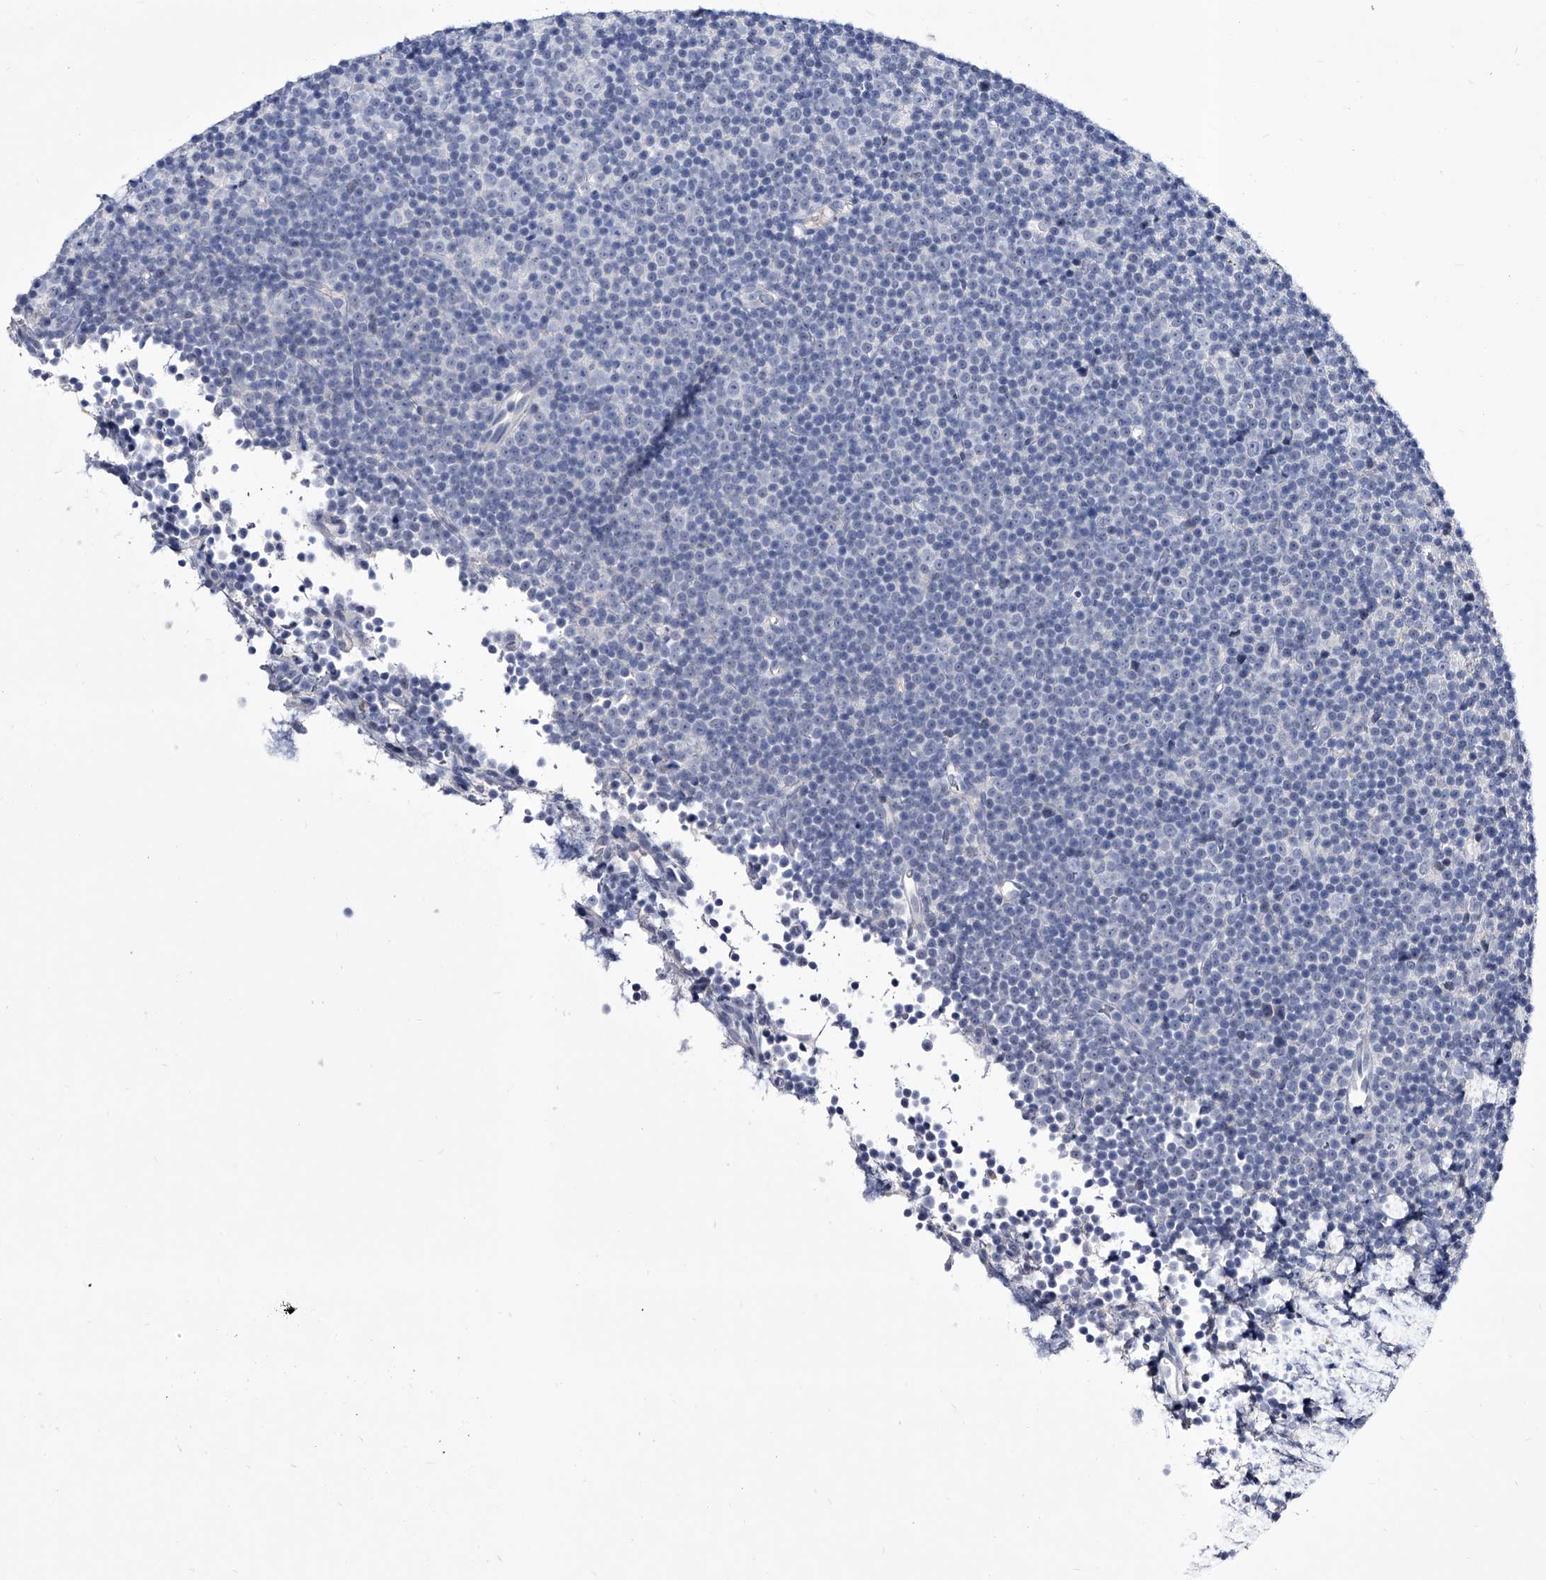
{"staining": {"intensity": "negative", "quantity": "none", "location": "none"}, "tissue": "lymphoma", "cell_type": "Tumor cells", "image_type": "cancer", "snomed": [{"axis": "morphology", "description": "Malignant lymphoma, non-Hodgkin's type, Low grade"}, {"axis": "topography", "description": "Lymph node"}], "caption": "There is no significant staining in tumor cells of low-grade malignant lymphoma, non-Hodgkin's type.", "gene": "CRISP2", "patient": {"sex": "female", "age": 67}}